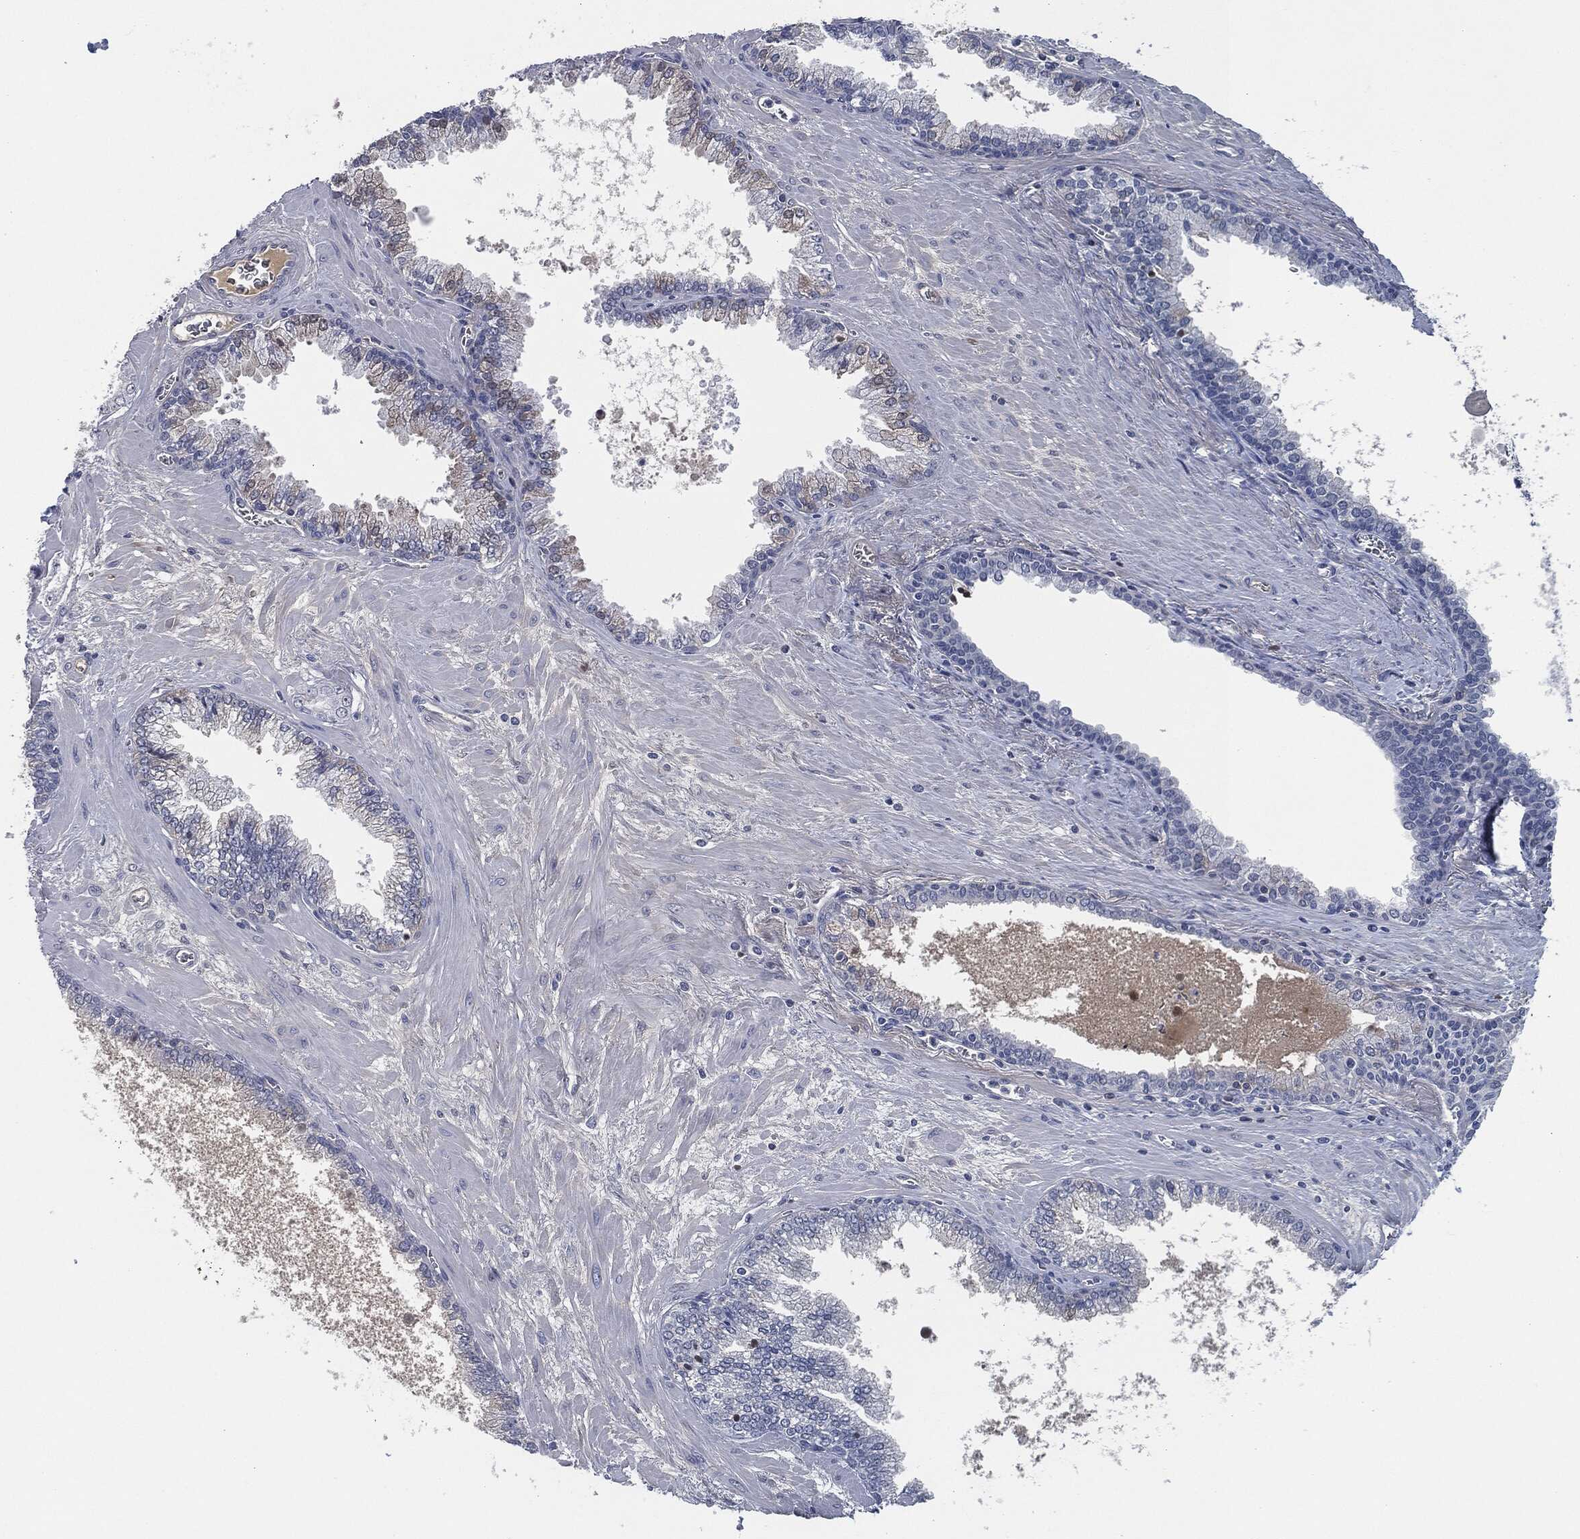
{"staining": {"intensity": "negative", "quantity": "none", "location": "none"}, "tissue": "prostate cancer", "cell_type": "Tumor cells", "image_type": "cancer", "snomed": [{"axis": "morphology", "description": "Adenocarcinoma, NOS"}, {"axis": "topography", "description": "Prostate"}], "caption": "The image reveals no significant staining in tumor cells of adenocarcinoma (prostate).", "gene": "SIGLEC7", "patient": {"sex": "male", "age": 56}}